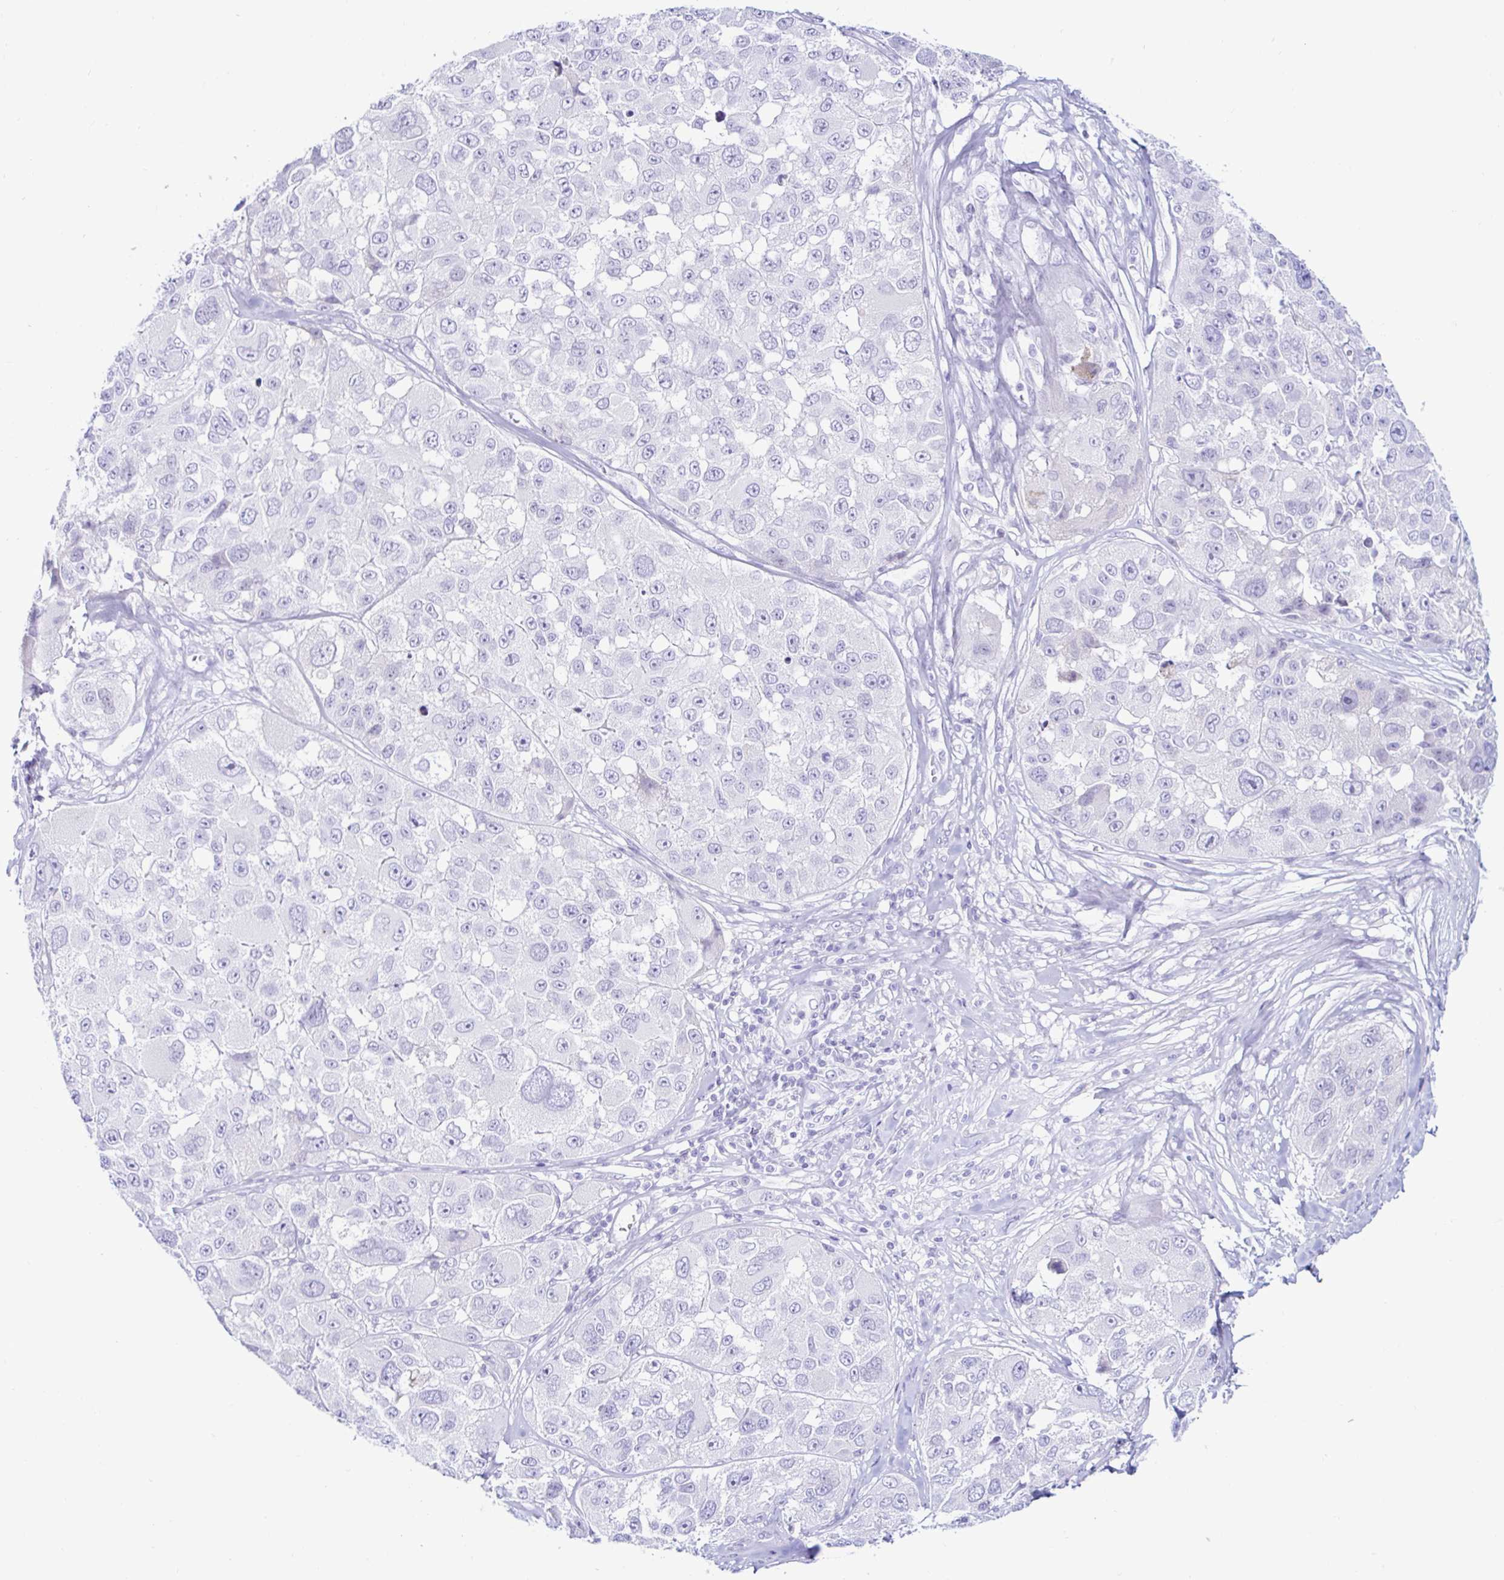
{"staining": {"intensity": "moderate", "quantity": "<25%", "location": "cytoplasmic/membranous"}, "tissue": "melanoma", "cell_type": "Tumor cells", "image_type": "cancer", "snomed": [{"axis": "morphology", "description": "Malignant melanoma, NOS"}, {"axis": "topography", "description": "Skin"}], "caption": "A low amount of moderate cytoplasmic/membranous positivity is appreciated in about <25% of tumor cells in malignant melanoma tissue.", "gene": "BEST1", "patient": {"sex": "female", "age": 66}}